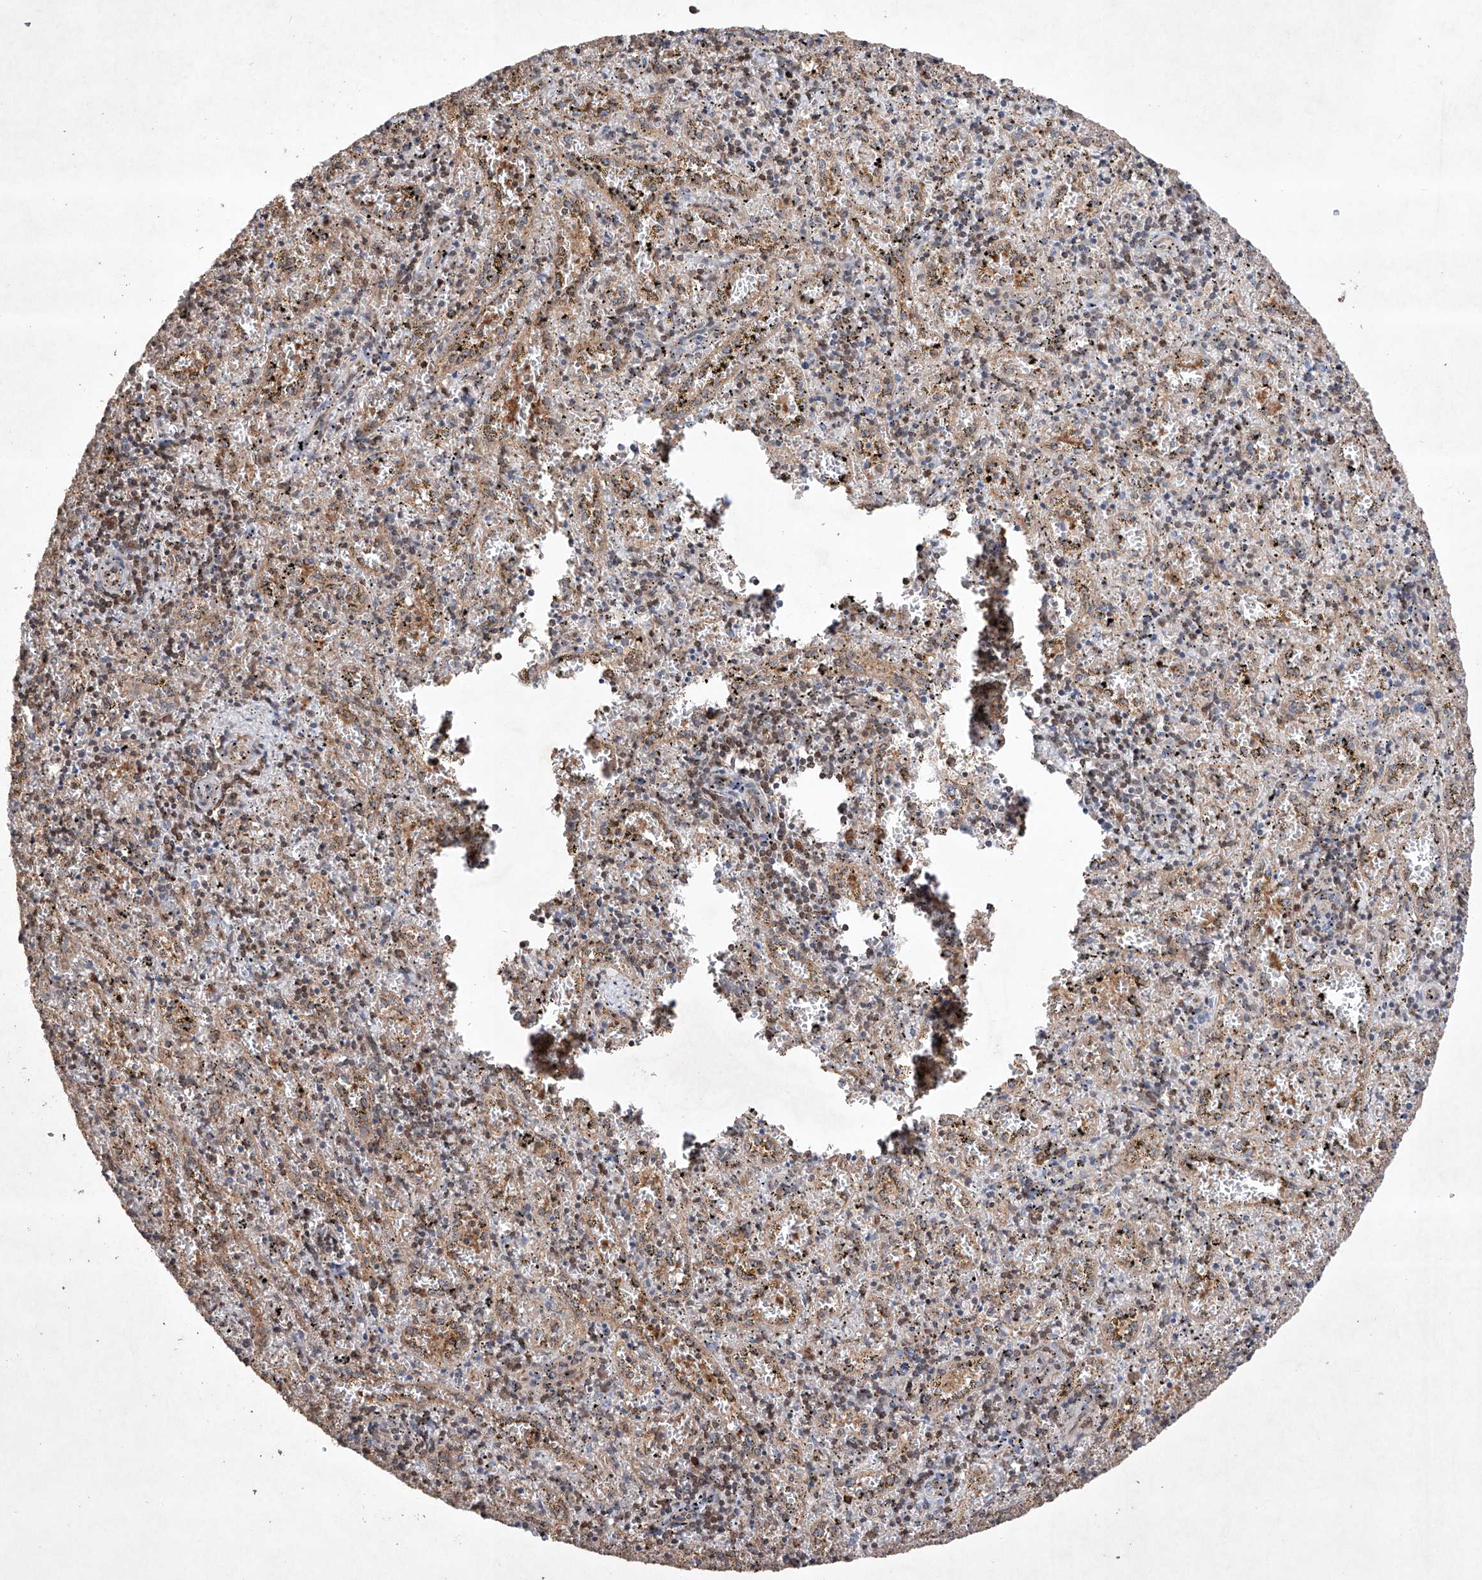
{"staining": {"intensity": "weak", "quantity": "25%-75%", "location": "cytoplasmic/membranous"}, "tissue": "spleen", "cell_type": "Cells in red pulp", "image_type": "normal", "snomed": [{"axis": "morphology", "description": "Normal tissue, NOS"}, {"axis": "topography", "description": "Spleen"}], "caption": "Human spleen stained with a brown dye reveals weak cytoplasmic/membranous positive expression in about 25%-75% of cells in red pulp.", "gene": "LURAP1", "patient": {"sex": "male", "age": 11}}